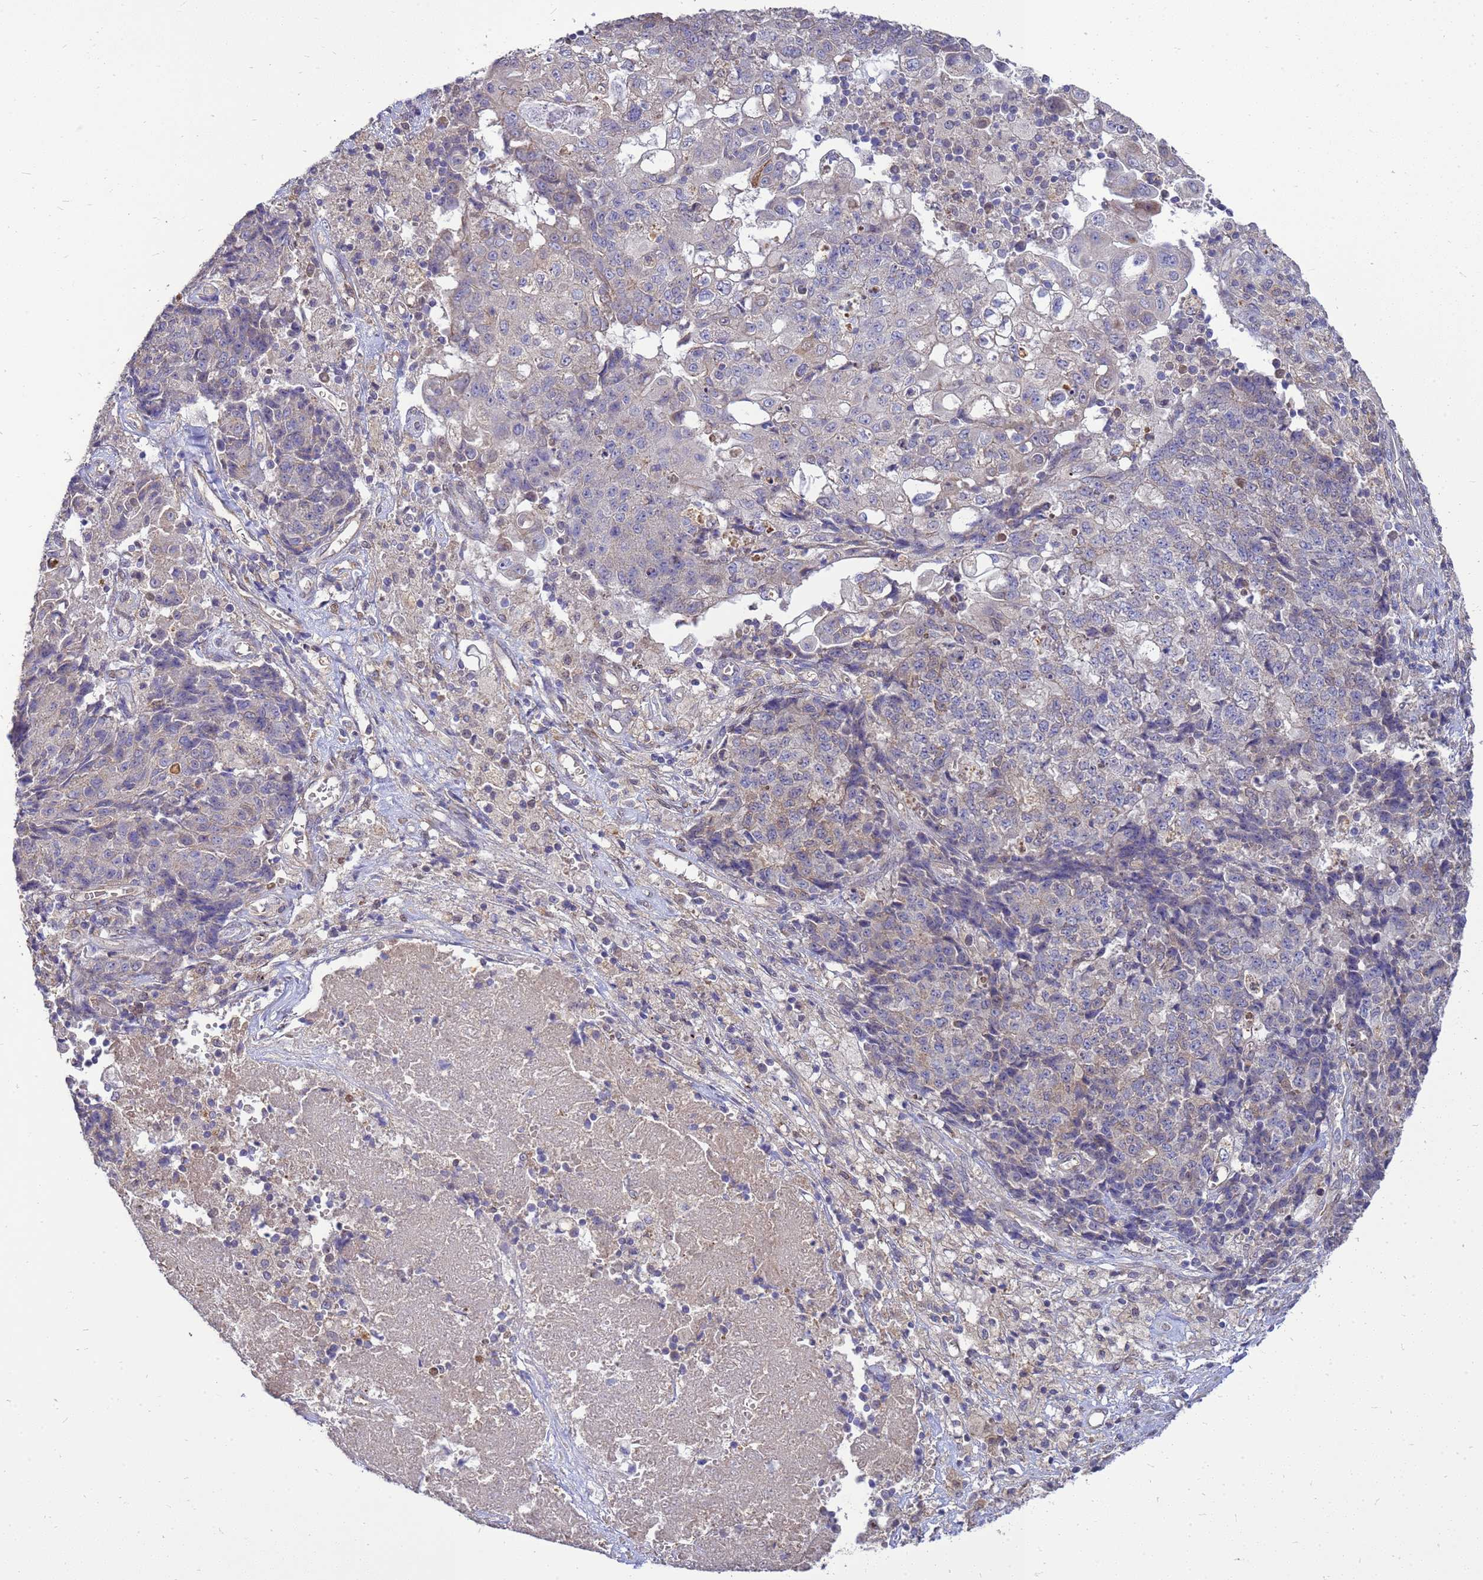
{"staining": {"intensity": "weak", "quantity": "<25%", "location": "cytoplasmic/membranous,nuclear"}, "tissue": "ovarian cancer", "cell_type": "Tumor cells", "image_type": "cancer", "snomed": [{"axis": "morphology", "description": "Carcinoma, endometroid"}, {"axis": "topography", "description": "Ovary"}], "caption": "Immunohistochemistry photomicrograph of neoplastic tissue: ovarian cancer (endometroid carcinoma) stained with DAB demonstrates no significant protein staining in tumor cells.", "gene": "EIF4EBP3", "patient": {"sex": "female", "age": 42}}